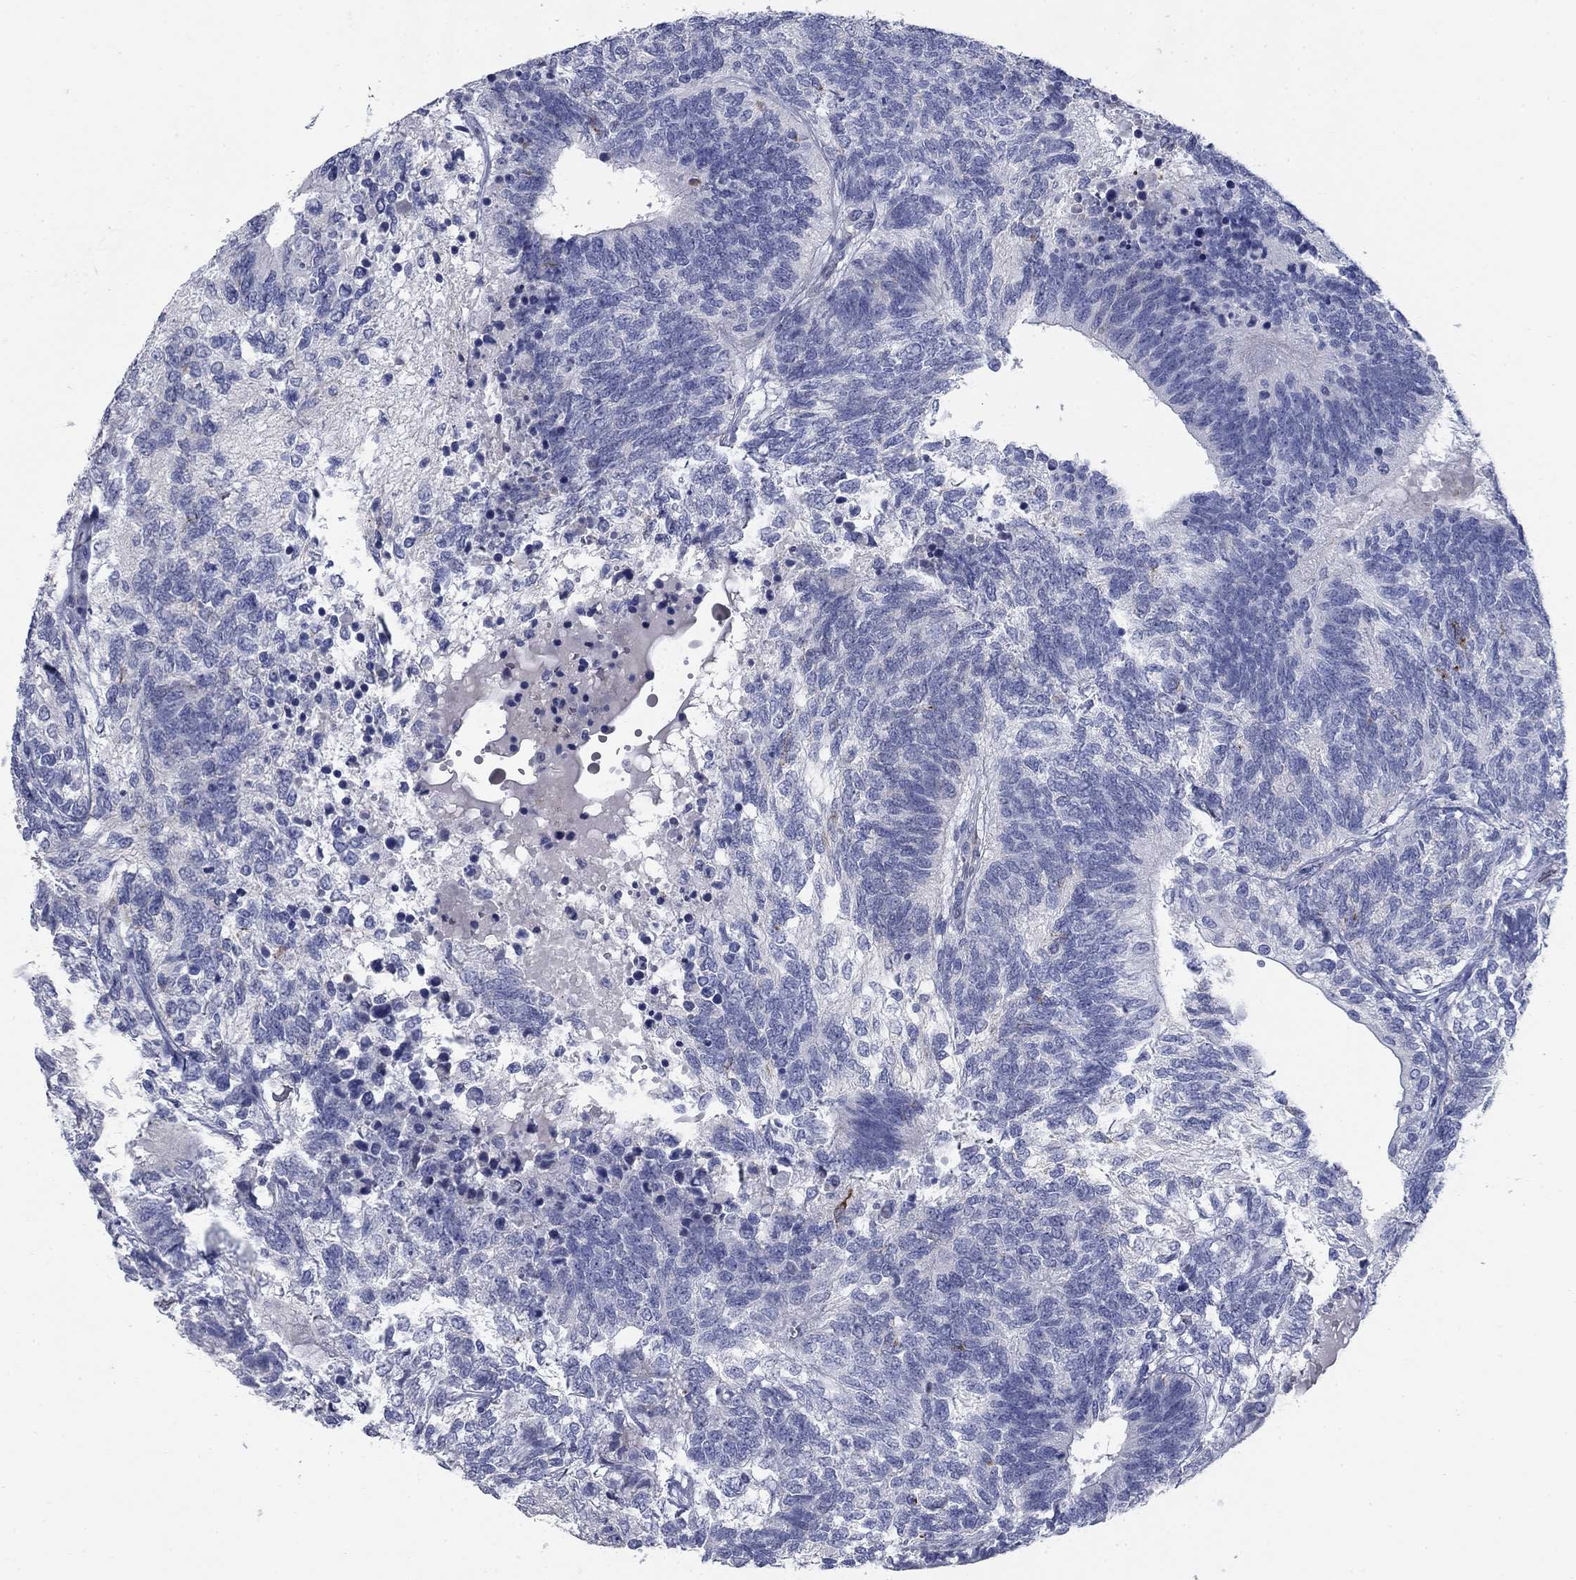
{"staining": {"intensity": "negative", "quantity": "none", "location": "none"}, "tissue": "testis cancer", "cell_type": "Tumor cells", "image_type": "cancer", "snomed": [{"axis": "morphology", "description": "Seminoma, NOS"}, {"axis": "morphology", "description": "Carcinoma, Embryonal, NOS"}, {"axis": "topography", "description": "Testis"}], "caption": "DAB (3,3'-diaminobenzidine) immunohistochemical staining of testis seminoma demonstrates no significant expression in tumor cells. Brightfield microscopy of immunohistochemistry stained with DAB (brown) and hematoxylin (blue), captured at high magnification.", "gene": "DNER", "patient": {"sex": "male", "age": 41}}